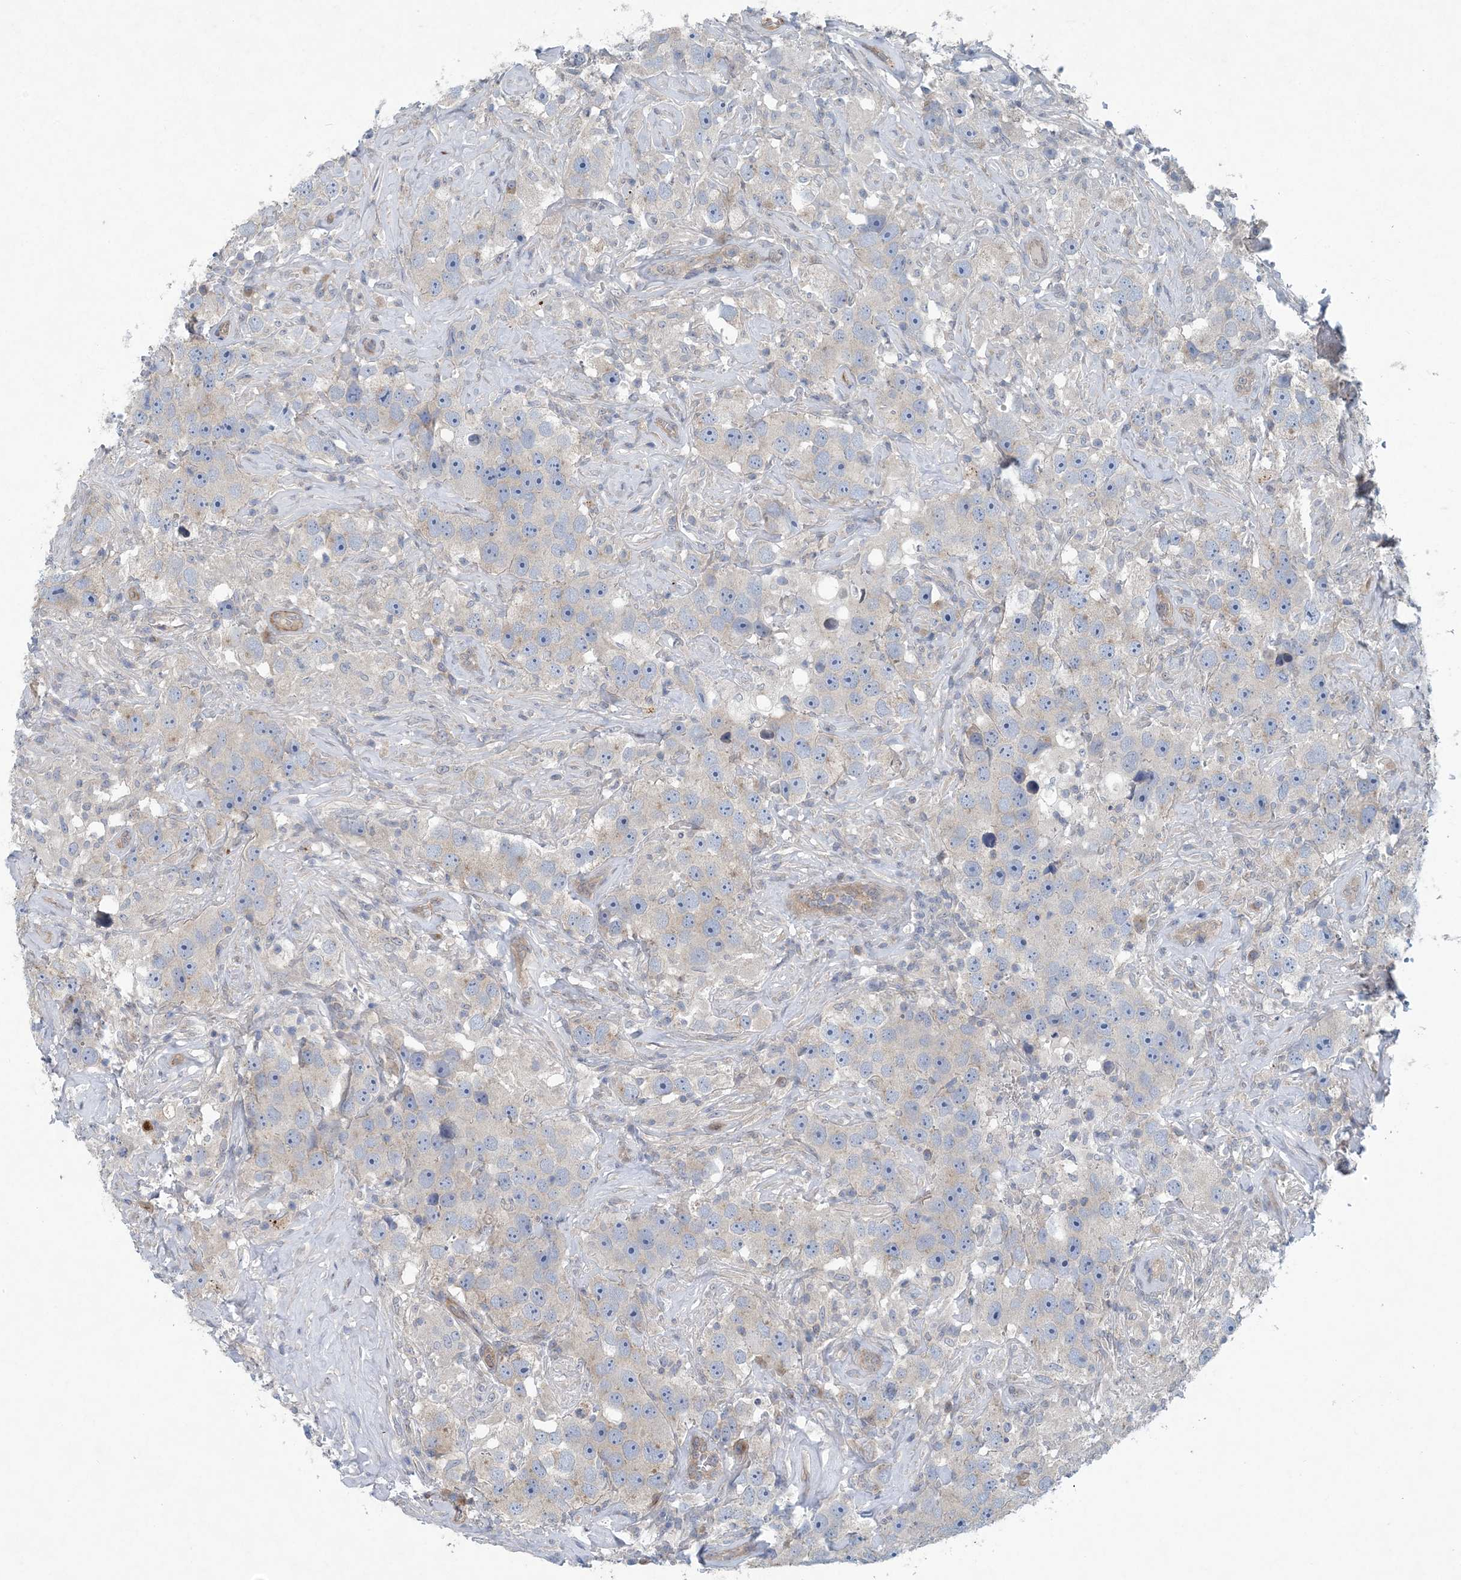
{"staining": {"intensity": "negative", "quantity": "none", "location": "none"}, "tissue": "testis cancer", "cell_type": "Tumor cells", "image_type": "cancer", "snomed": [{"axis": "morphology", "description": "Seminoma, NOS"}, {"axis": "topography", "description": "Testis"}], "caption": "Tumor cells show no significant protein positivity in testis cancer (seminoma).", "gene": "HIKESHI", "patient": {"sex": "male", "age": 49}}